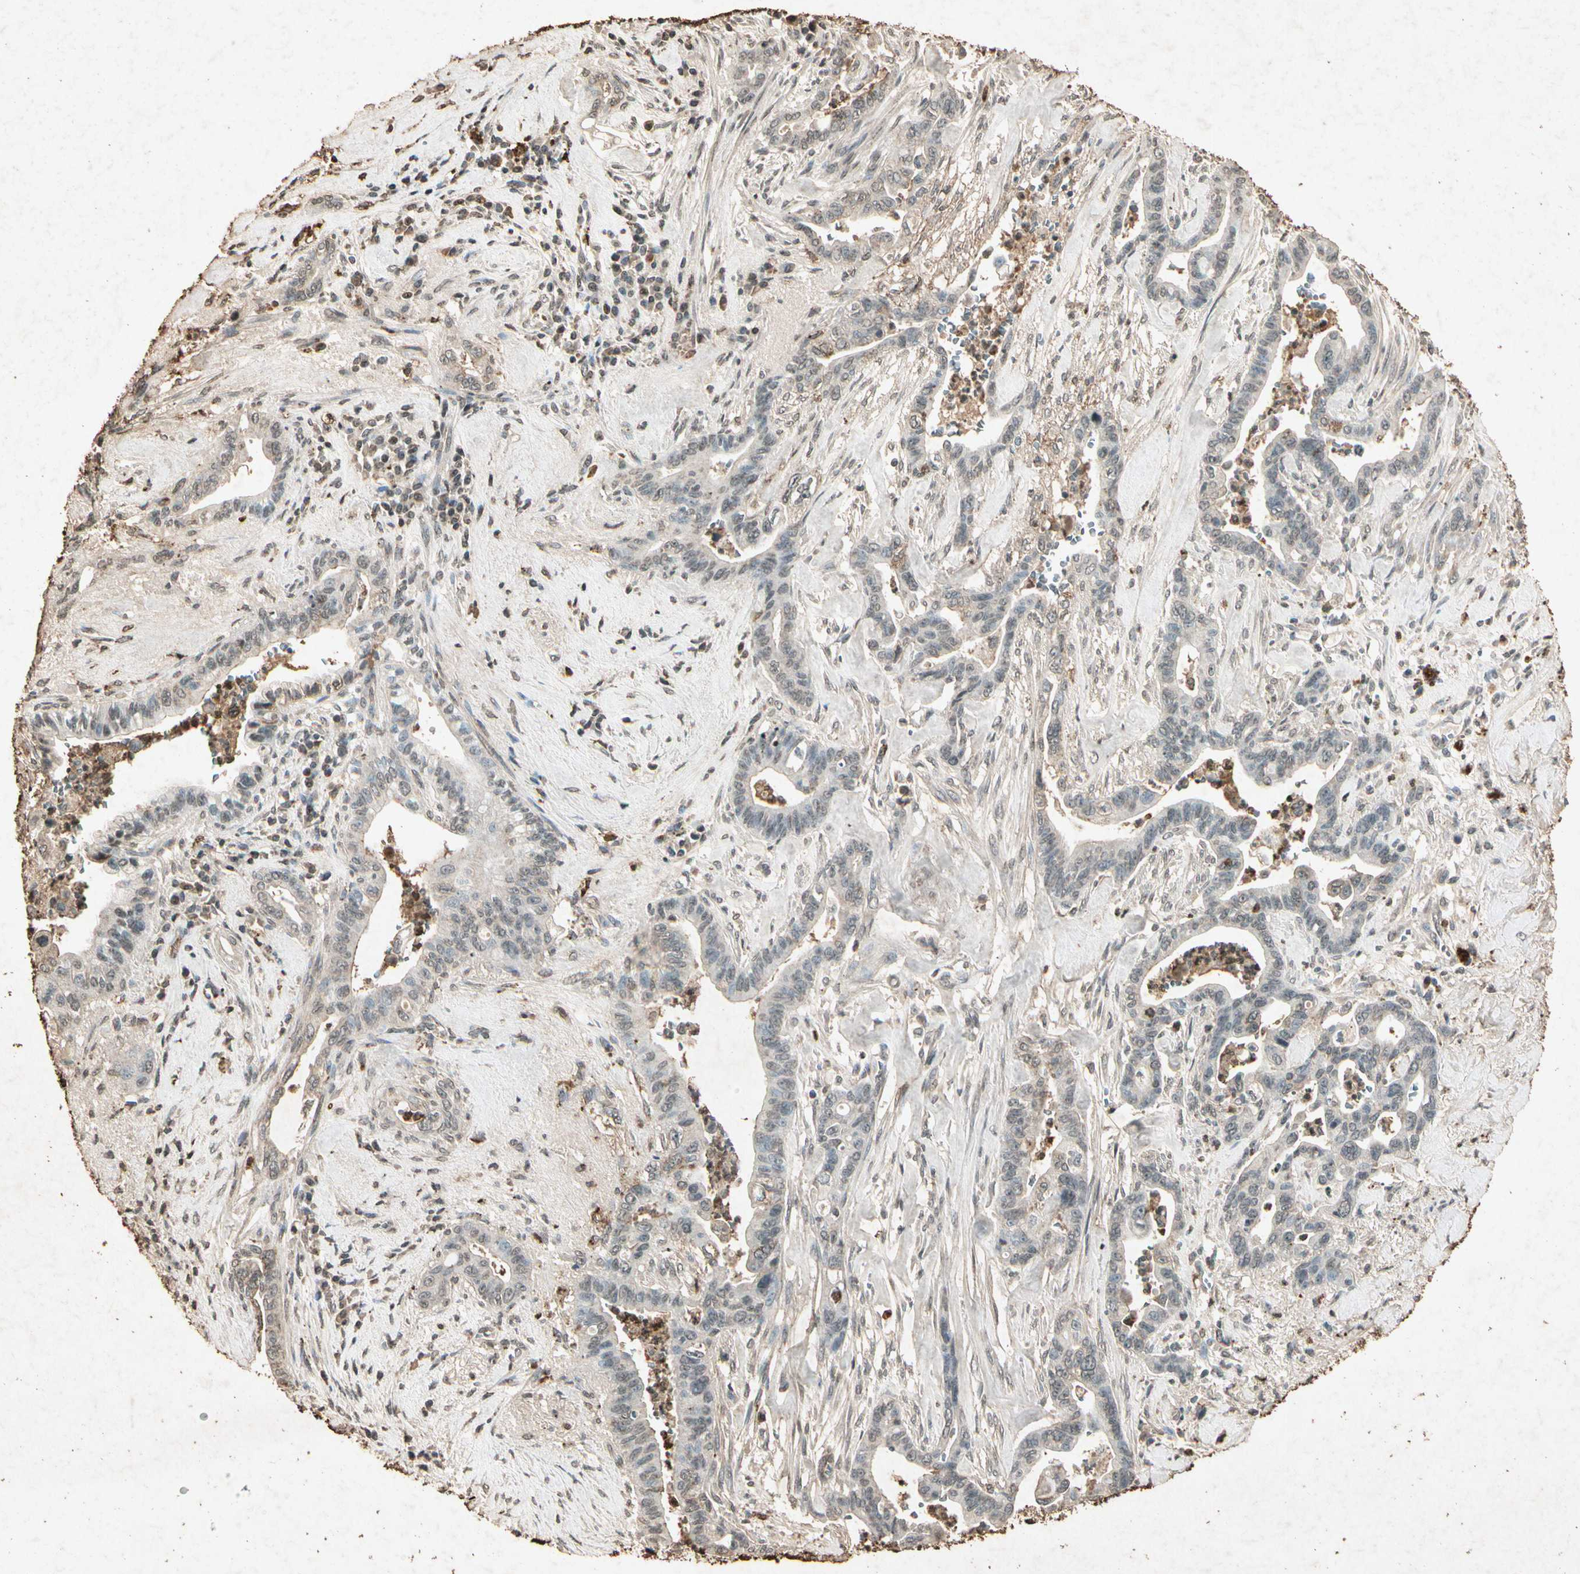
{"staining": {"intensity": "moderate", "quantity": "<25%", "location": "cytoplasmic/membranous"}, "tissue": "pancreatic cancer", "cell_type": "Tumor cells", "image_type": "cancer", "snomed": [{"axis": "morphology", "description": "Adenocarcinoma, NOS"}, {"axis": "topography", "description": "Pancreas"}], "caption": "Adenocarcinoma (pancreatic) tissue exhibits moderate cytoplasmic/membranous expression in about <25% of tumor cells, visualized by immunohistochemistry.", "gene": "GC", "patient": {"sex": "male", "age": 70}}